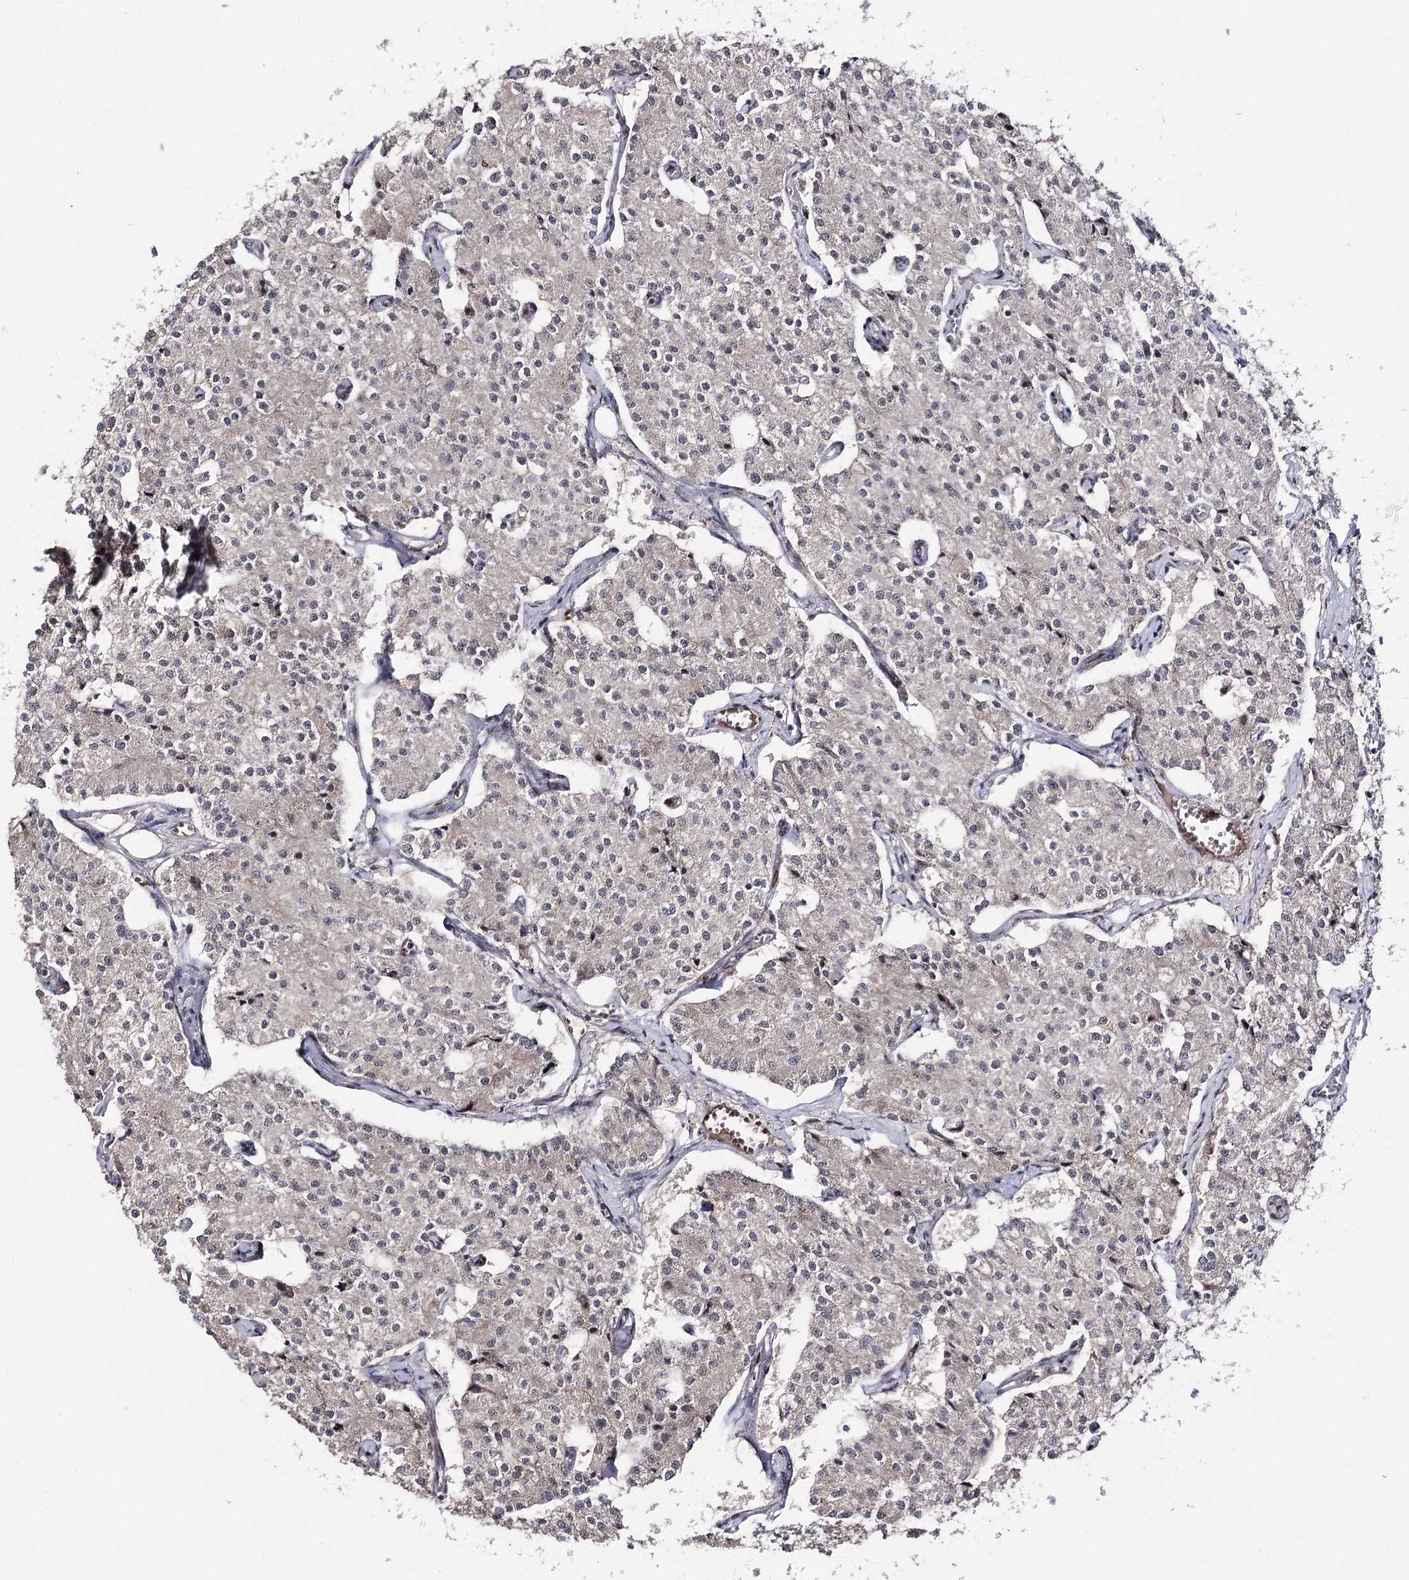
{"staining": {"intensity": "negative", "quantity": "none", "location": "none"}, "tissue": "carcinoid", "cell_type": "Tumor cells", "image_type": "cancer", "snomed": [{"axis": "morphology", "description": "Carcinoid, malignant, NOS"}, {"axis": "topography", "description": "Colon"}], "caption": "IHC of human carcinoid displays no positivity in tumor cells. (Brightfield microscopy of DAB immunohistochemistry (IHC) at high magnification).", "gene": "HSD11B2", "patient": {"sex": "female", "age": 52}}